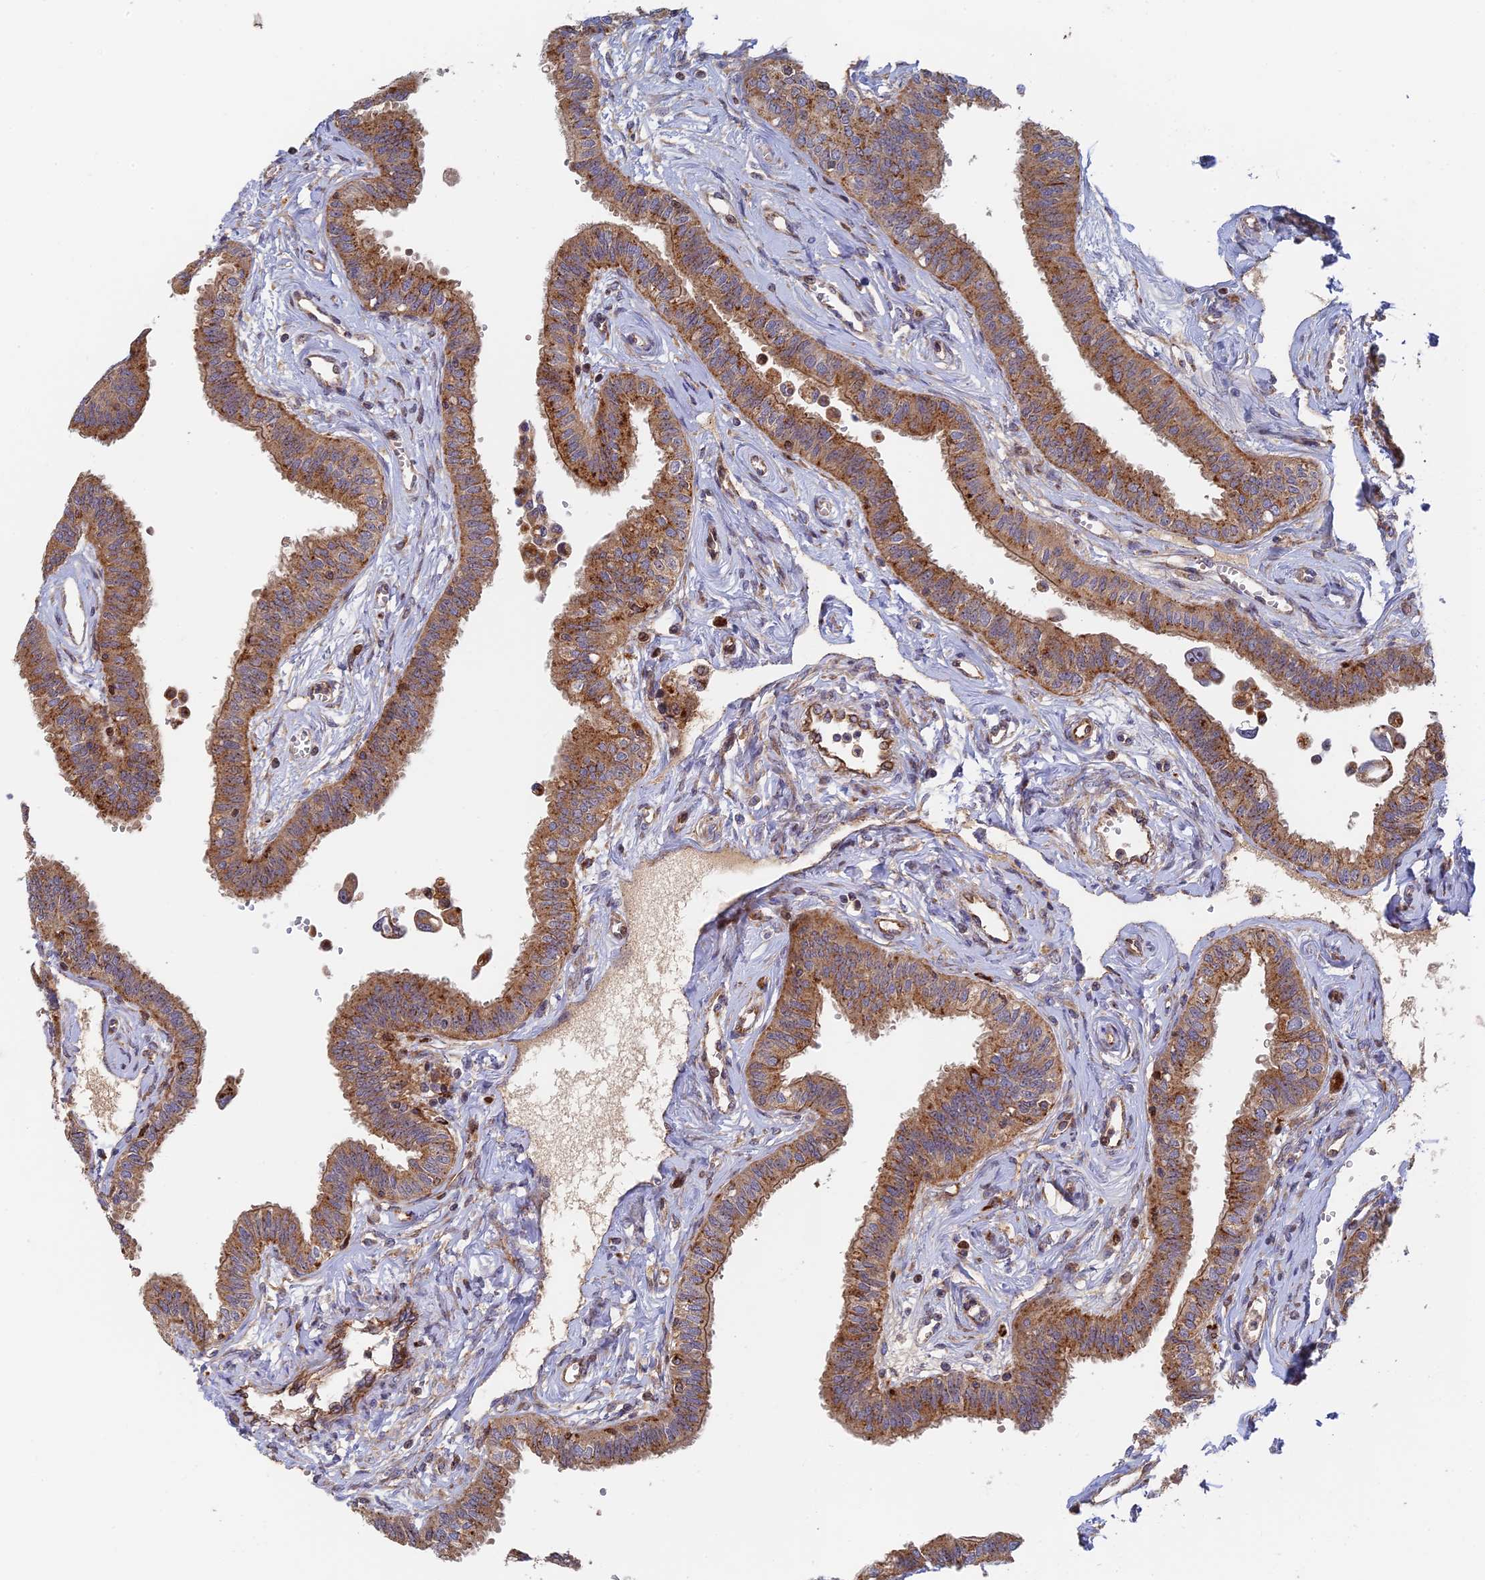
{"staining": {"intensity": "moderate", "quantity": ">75%", "location": "cytoplasmic/membranous"}, "tissue": "fallopian tube", "cell_type": "Glandular cells", "image_type": "normal", "snomed": [{"axis": "morphology", "description": "Normal tissue, NOS"}, {"axis": "morphology", "description": "Carcinoma, NOS"}, {"axis": "topography", "description": "Fallopian tube"}, {"axis": "topography", "description": "Ovary"}], "caption": "High-power microscopy captured an immunohistochemistry (IHC) histopathology image of unremarkable fallopian tube, revealing moderate cytoplasmic/membranous positivity in about >75% of glandular cells.", "gene": "PPP2R3C", "patient": {"sex": "female", "age": 59}}